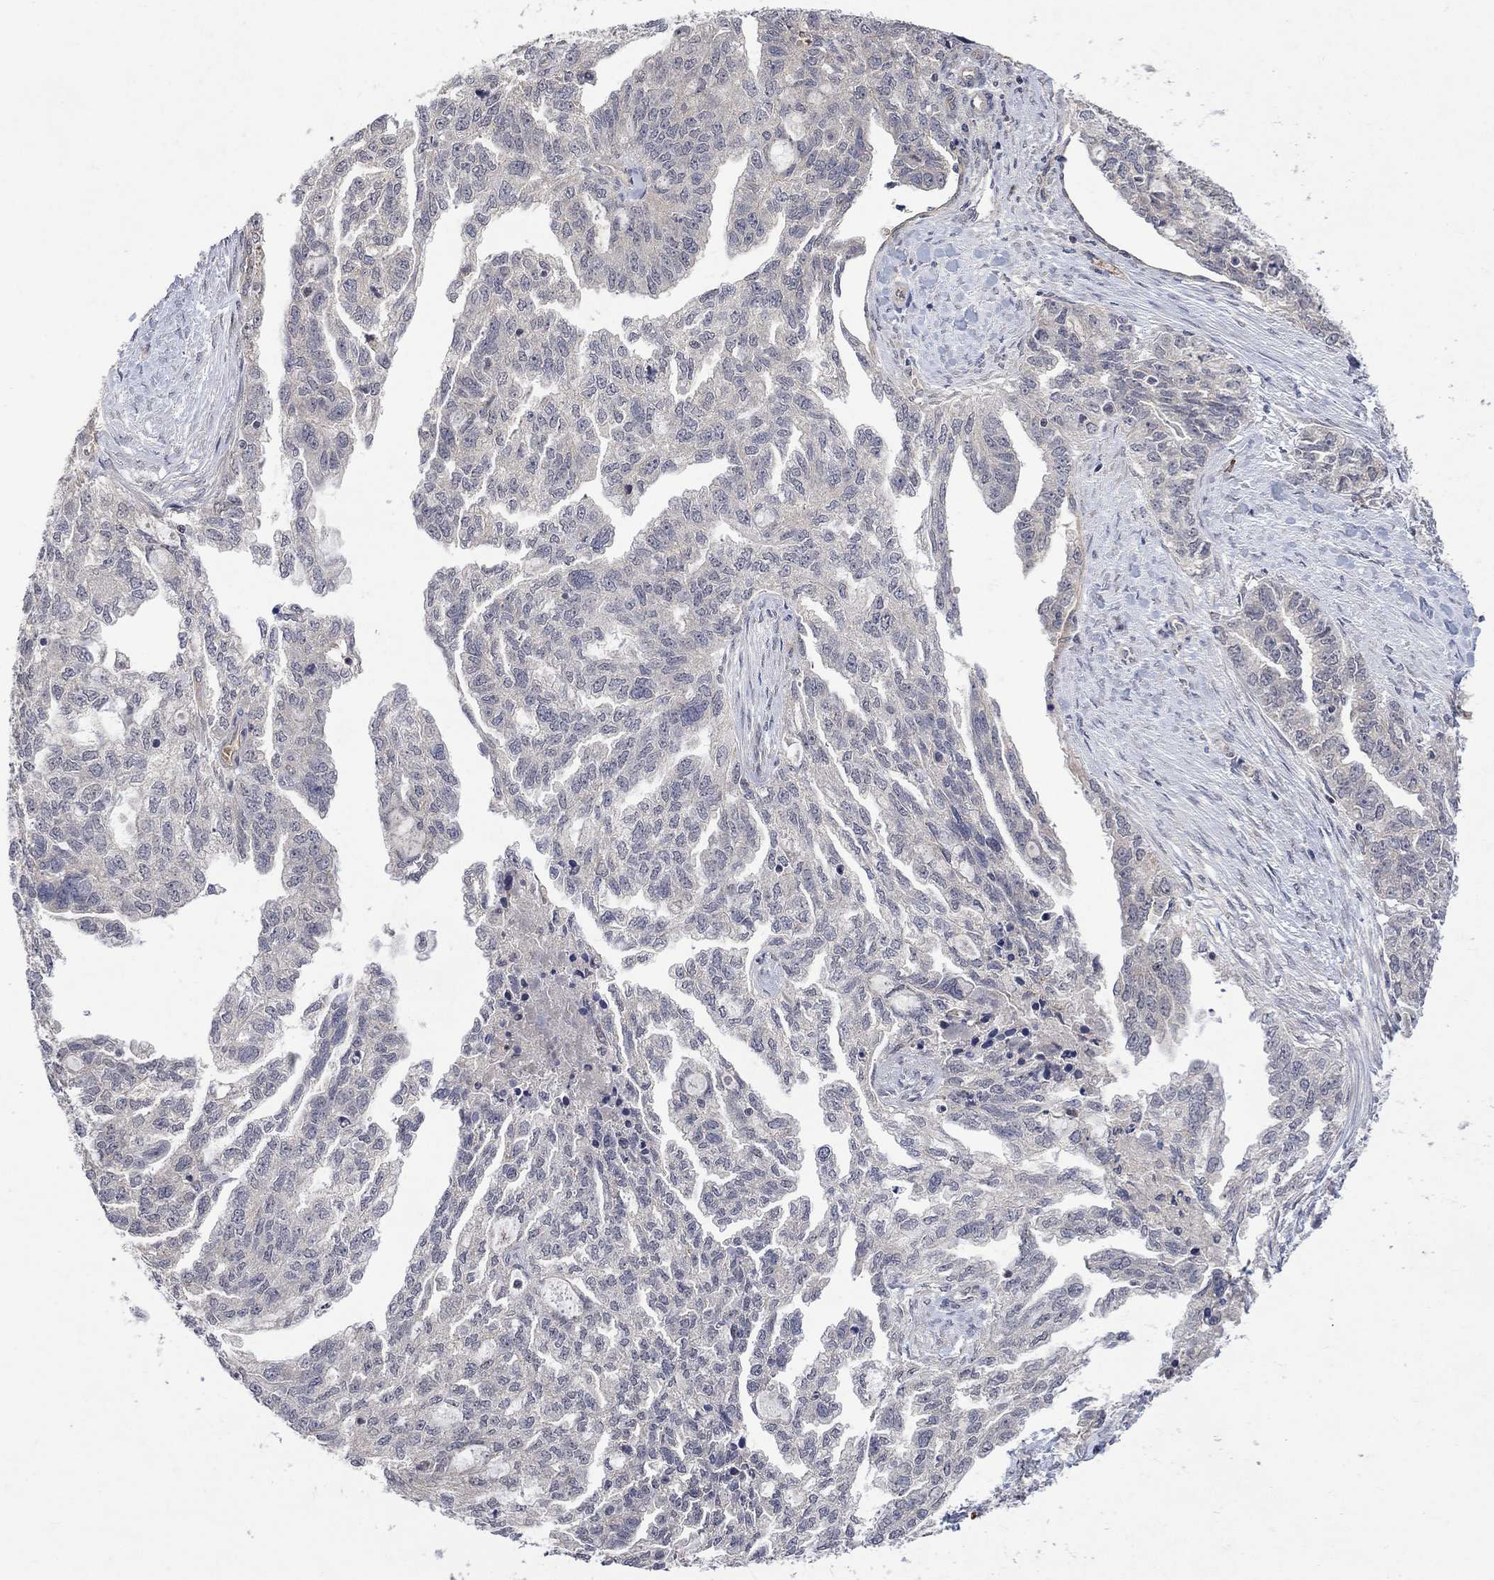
{"staining": {"intensity": "negative", "quantity": "none", "location": "none"}, "tissue": "ovarian cancer", "cell_type": "Tumor cells", "image_type": "cancer", "snomed": [{"axis": "morphology", "description": "Cystadenocarcinoma, serous, NOS"}, {"axis": "topography", "description": "Ovary"}], "caption": "This is a photomicrograph of immunohistochemistry staining of ovarian cancer (serous cystadenocarcinoma), which shows no expression in tumor cells.", "gene": "GRIN2D", "patient": {"sex": "female", "age": 51}}